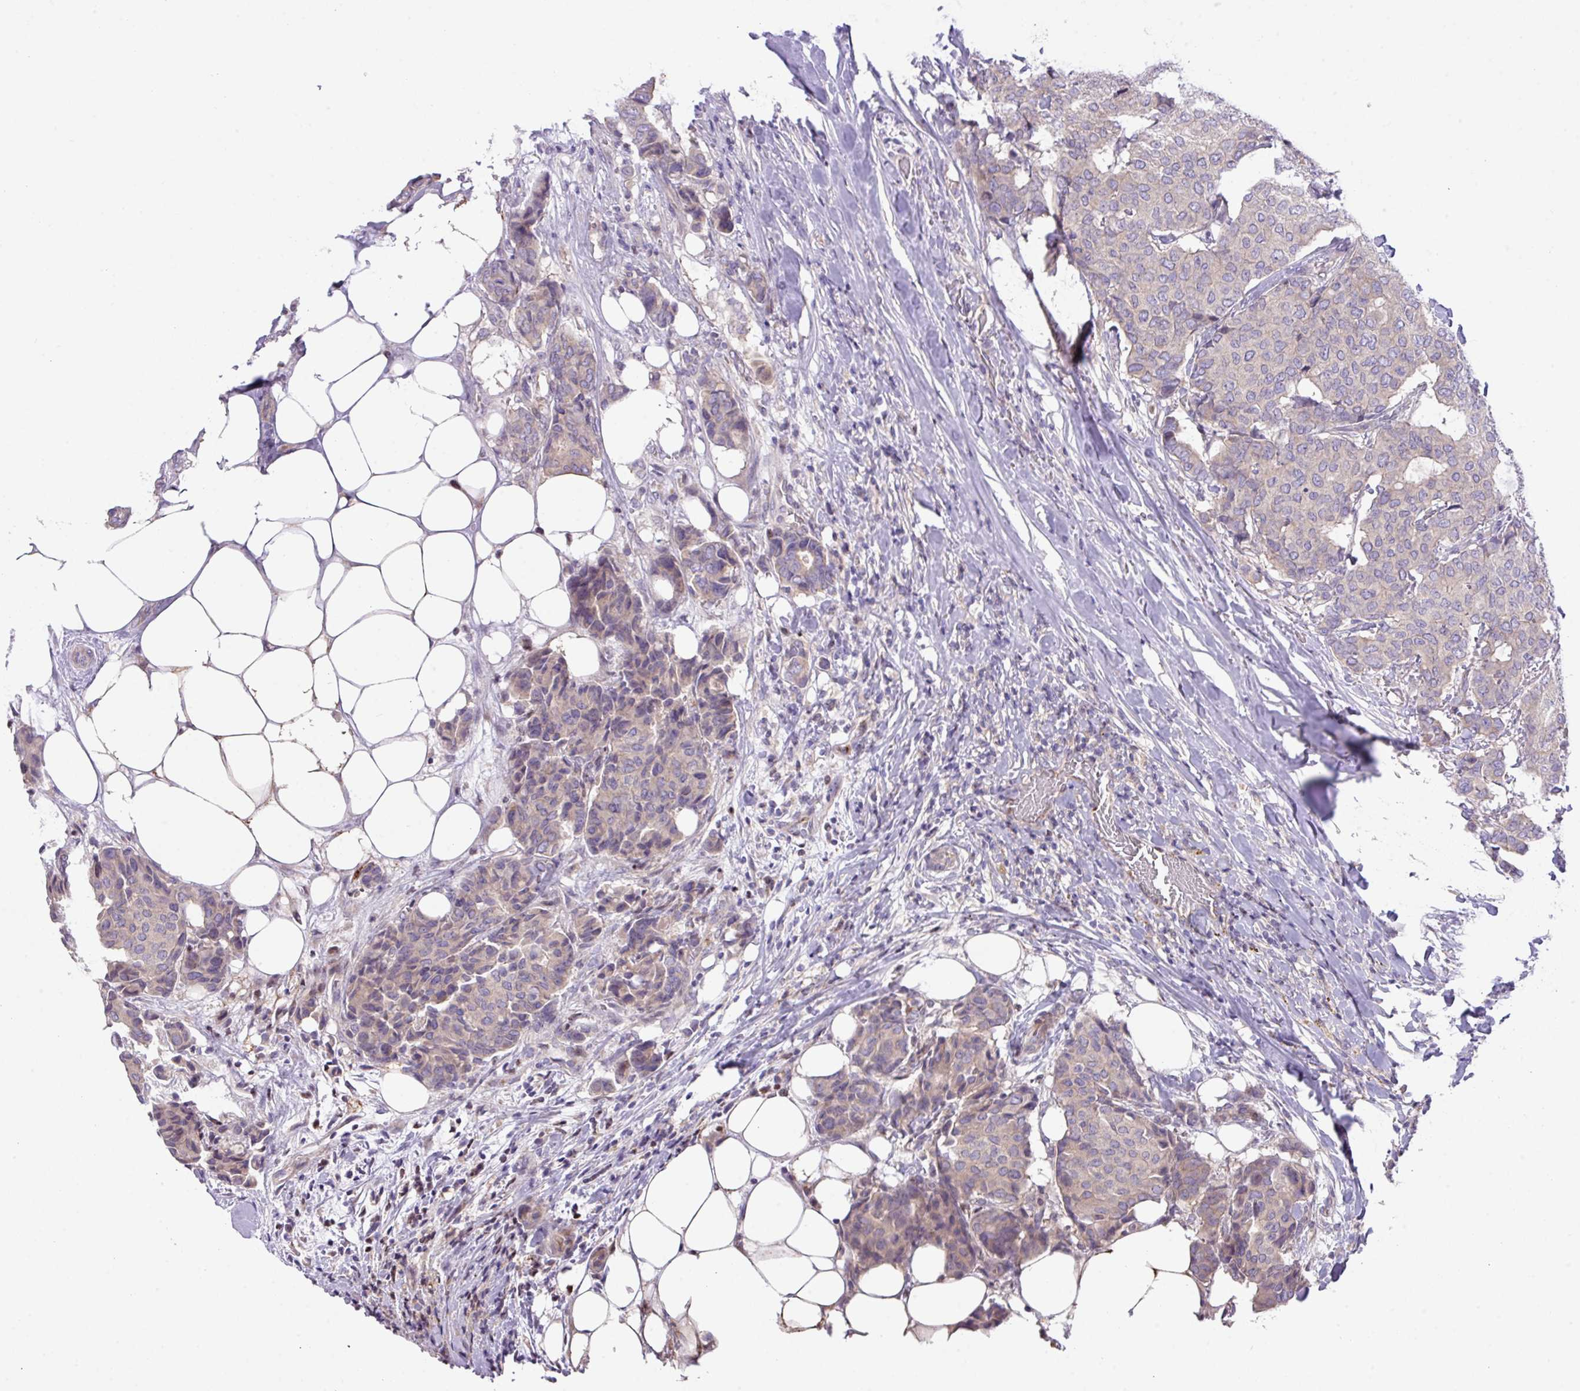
{"staining": {"intensity": "weak", "quantity": "25%-75%", "location": "cytoplasmic/membranous"}, "tissue": "breast cancer", "cell_type": "Tumor cells", "image_type": "cancer", "snomed": [{"axis": "morphology", "description": "Duct carcinoma"}, {"axis": "topography", "description": "Breast"}], "caption": "There is low levels of weak cytoplasmic/membranous expression in tumor cells of invasive ductal carcinoma (breast), as demonstrated by immunohistochemical staining (brown color).", "gene": "ZNF394", "patient": {"sex": "female", "age": 75}}